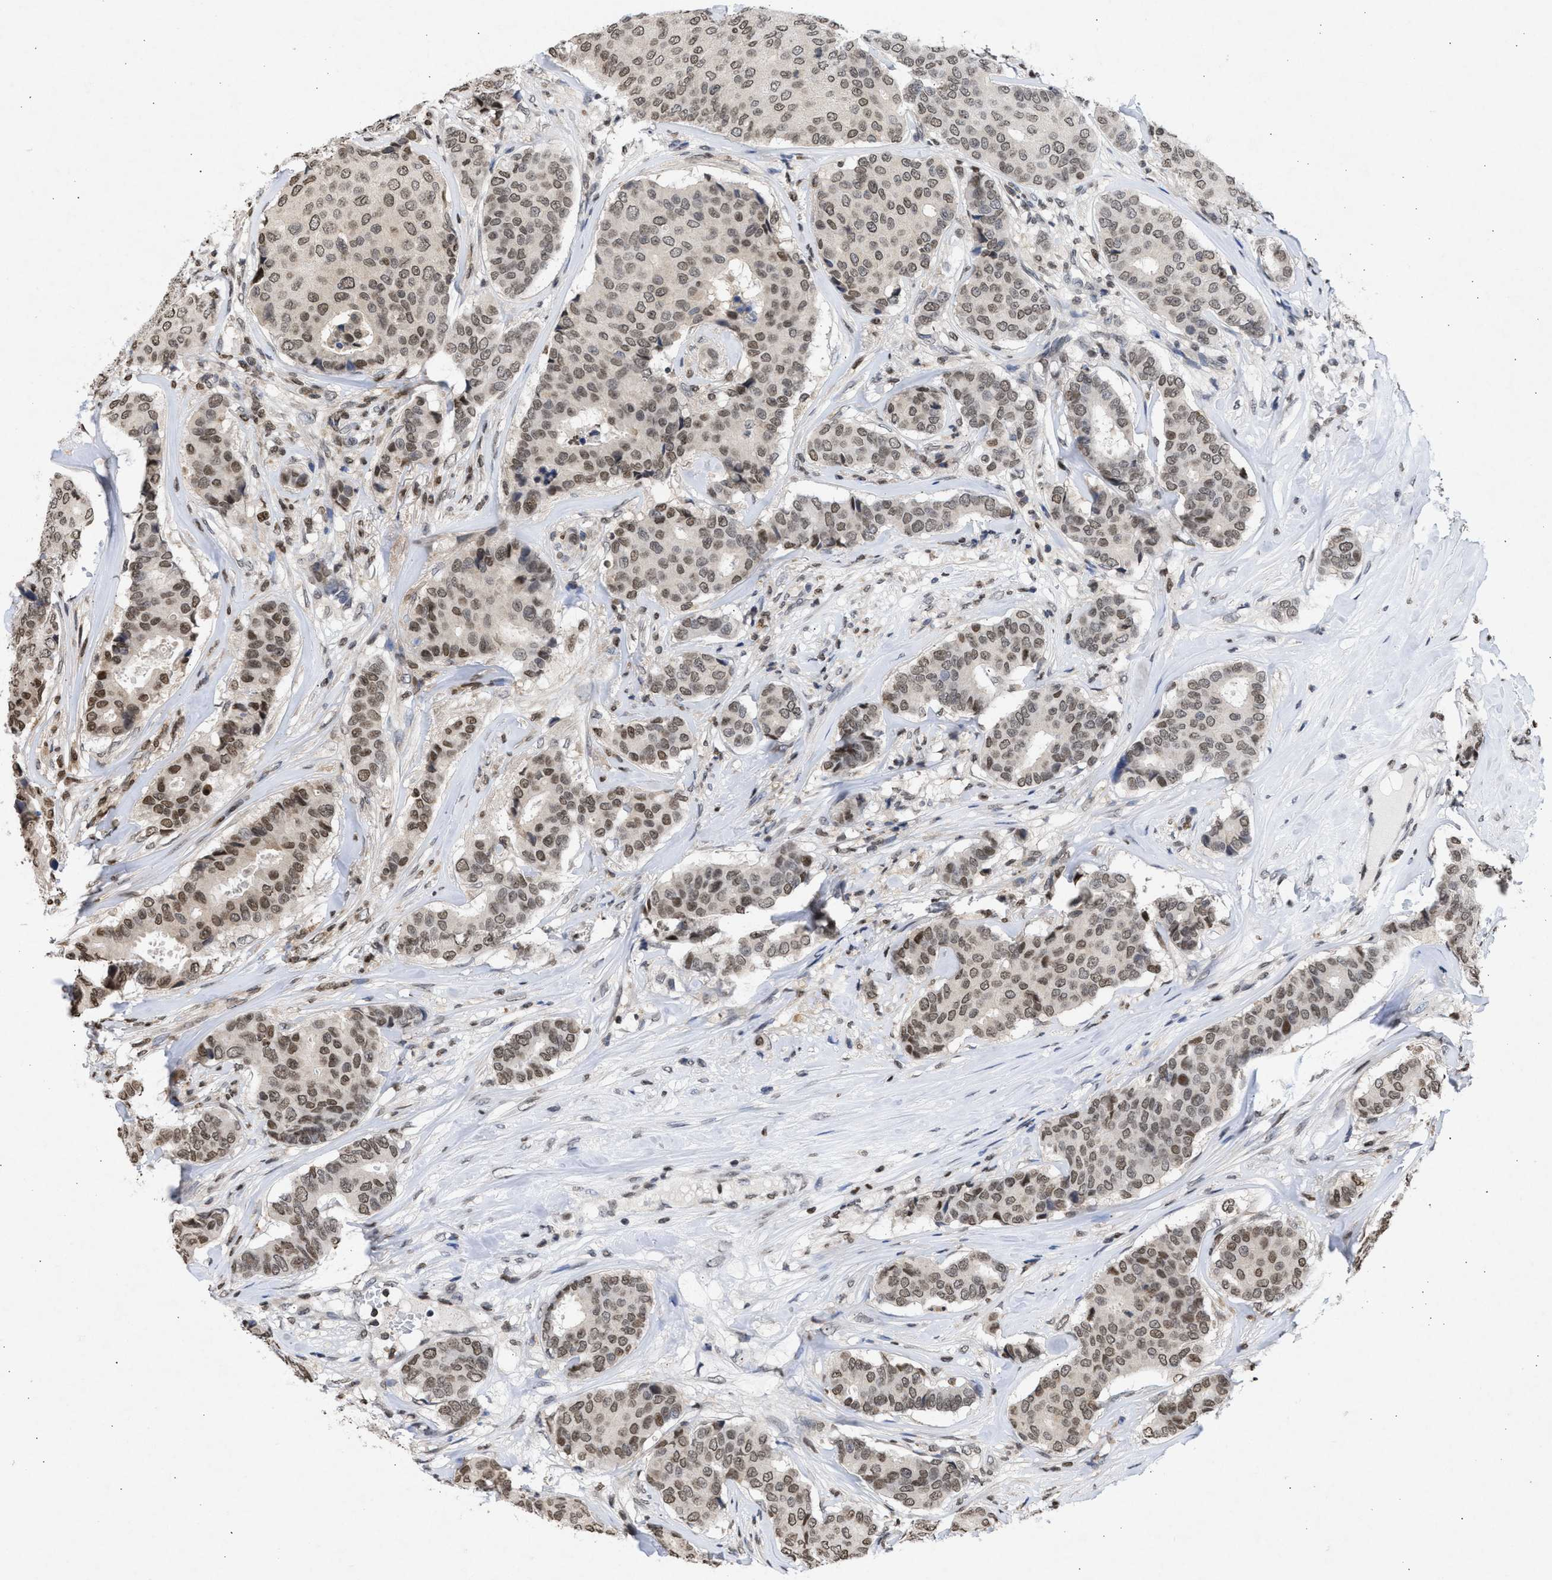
{"staining": {"intensity": "moderate", "quantity": "25%-75%", "location": "nuclear"}, "tissue": "breast cancer", "cell_type": "Tumor cells", "image_type": "cancer", "snomed": [{"axis": "morphology", "description": "Duct carcinoma"}, {"axis": "topography", "description": "Breast"}], "caption": "Breast cancer (infiltrating ductal carcinoma) stained with IHC shows moderate nuclear expression in approximately 25%-75% of tumor cells.", "gene": "NUP35", "patient": {"sex": "female", "age": 75}}